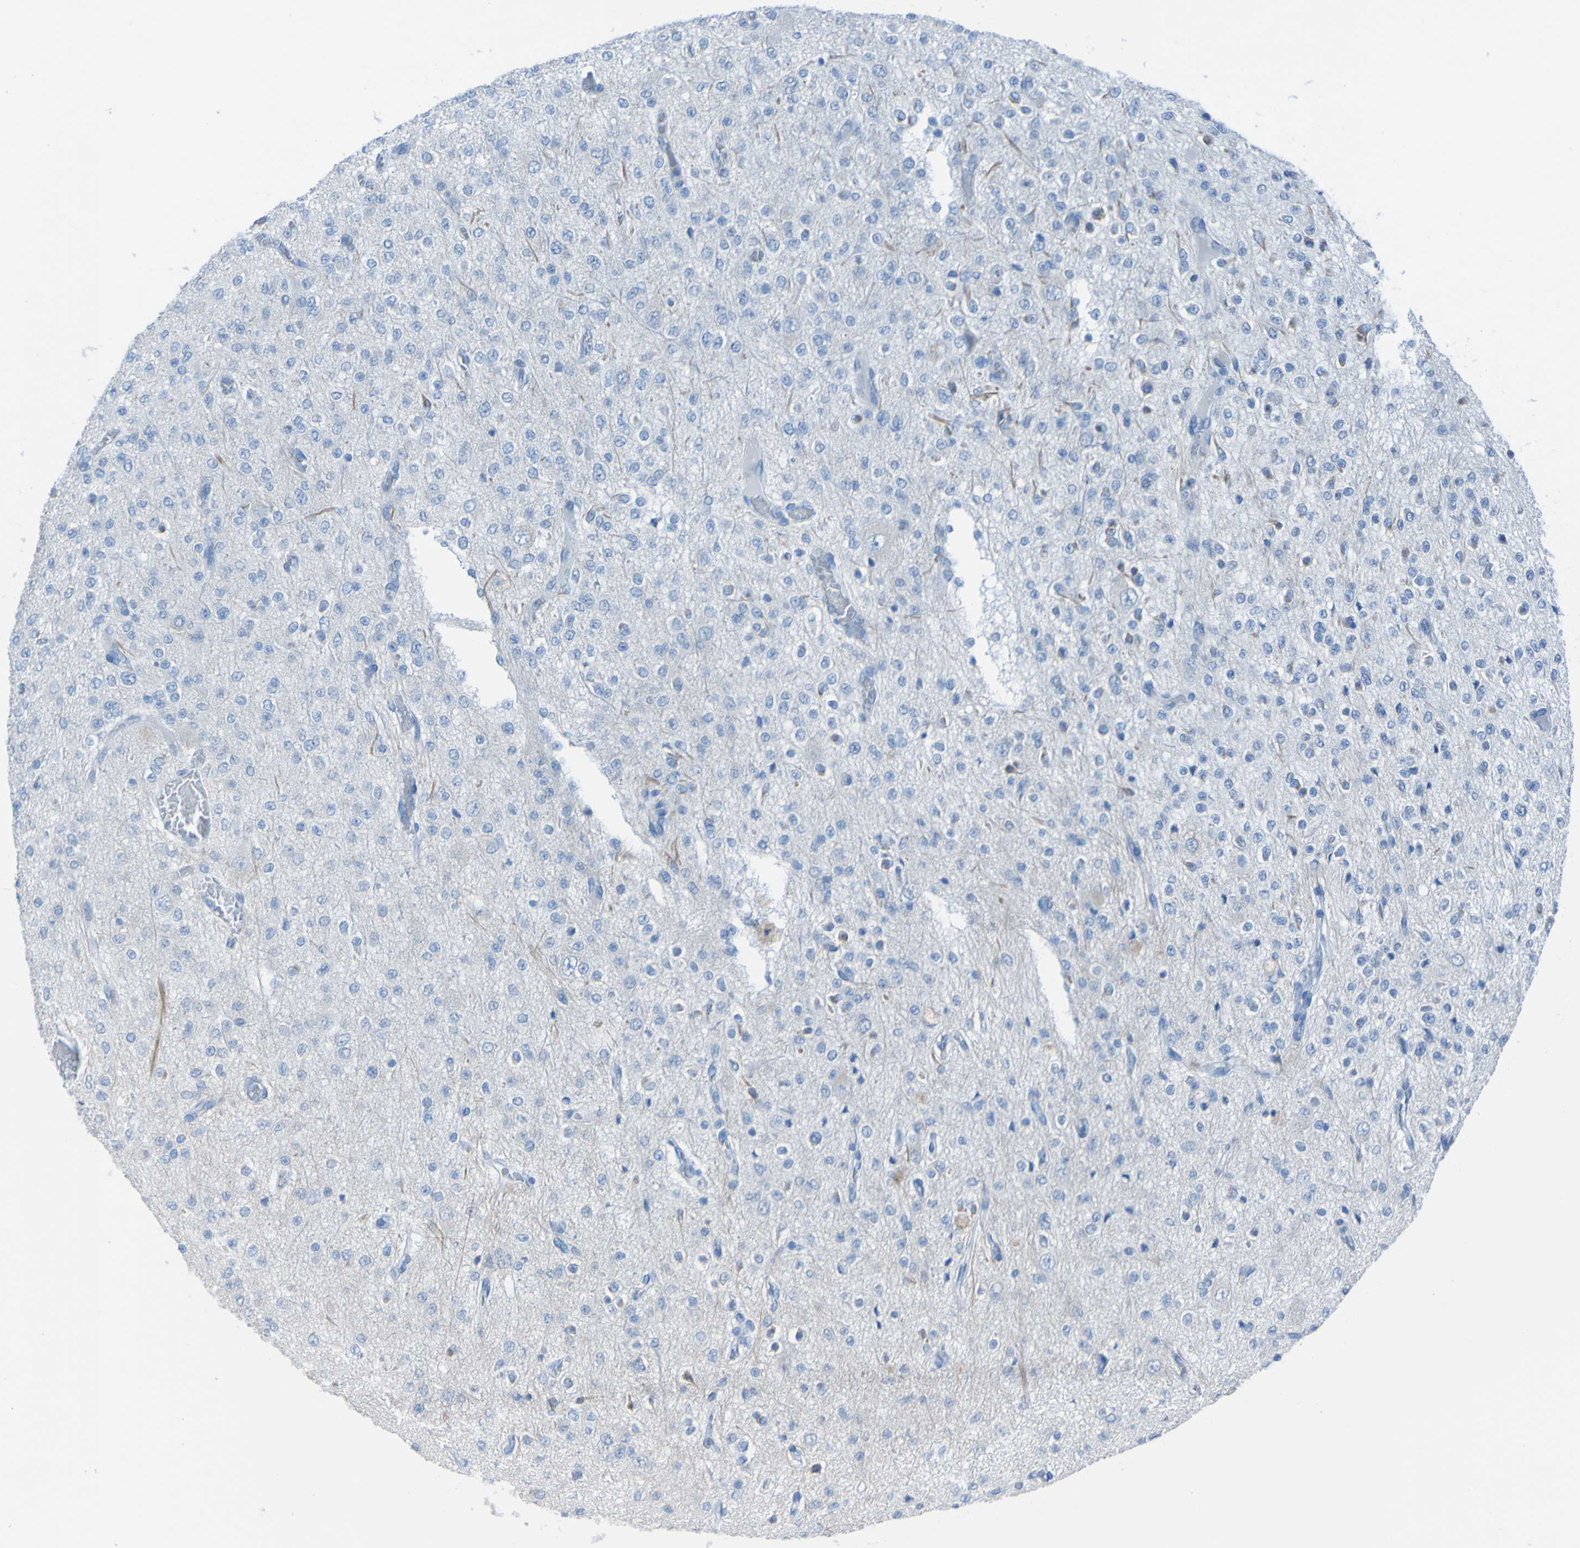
{"staining": {"intensity": "negative", "quantity": "none", "location": "none"}, "tissue": "glioma", "cell_type": "Tumor cells", "image_type": "cancer", "snomed": [{"axis": "morphology", "description": "Glioma, malignant, Low grade"}, {"axis": "topography", "description": "Brain"}], "caption": "IHC image of neoplastic tissue: human malignant low-grade glioma stained with DAB (3,3'-diaminobenzidine) displays no significant protein positivity in tumor cells.", "gene": "ACMSD", "patient": {"sex": "male", "age": 38}}